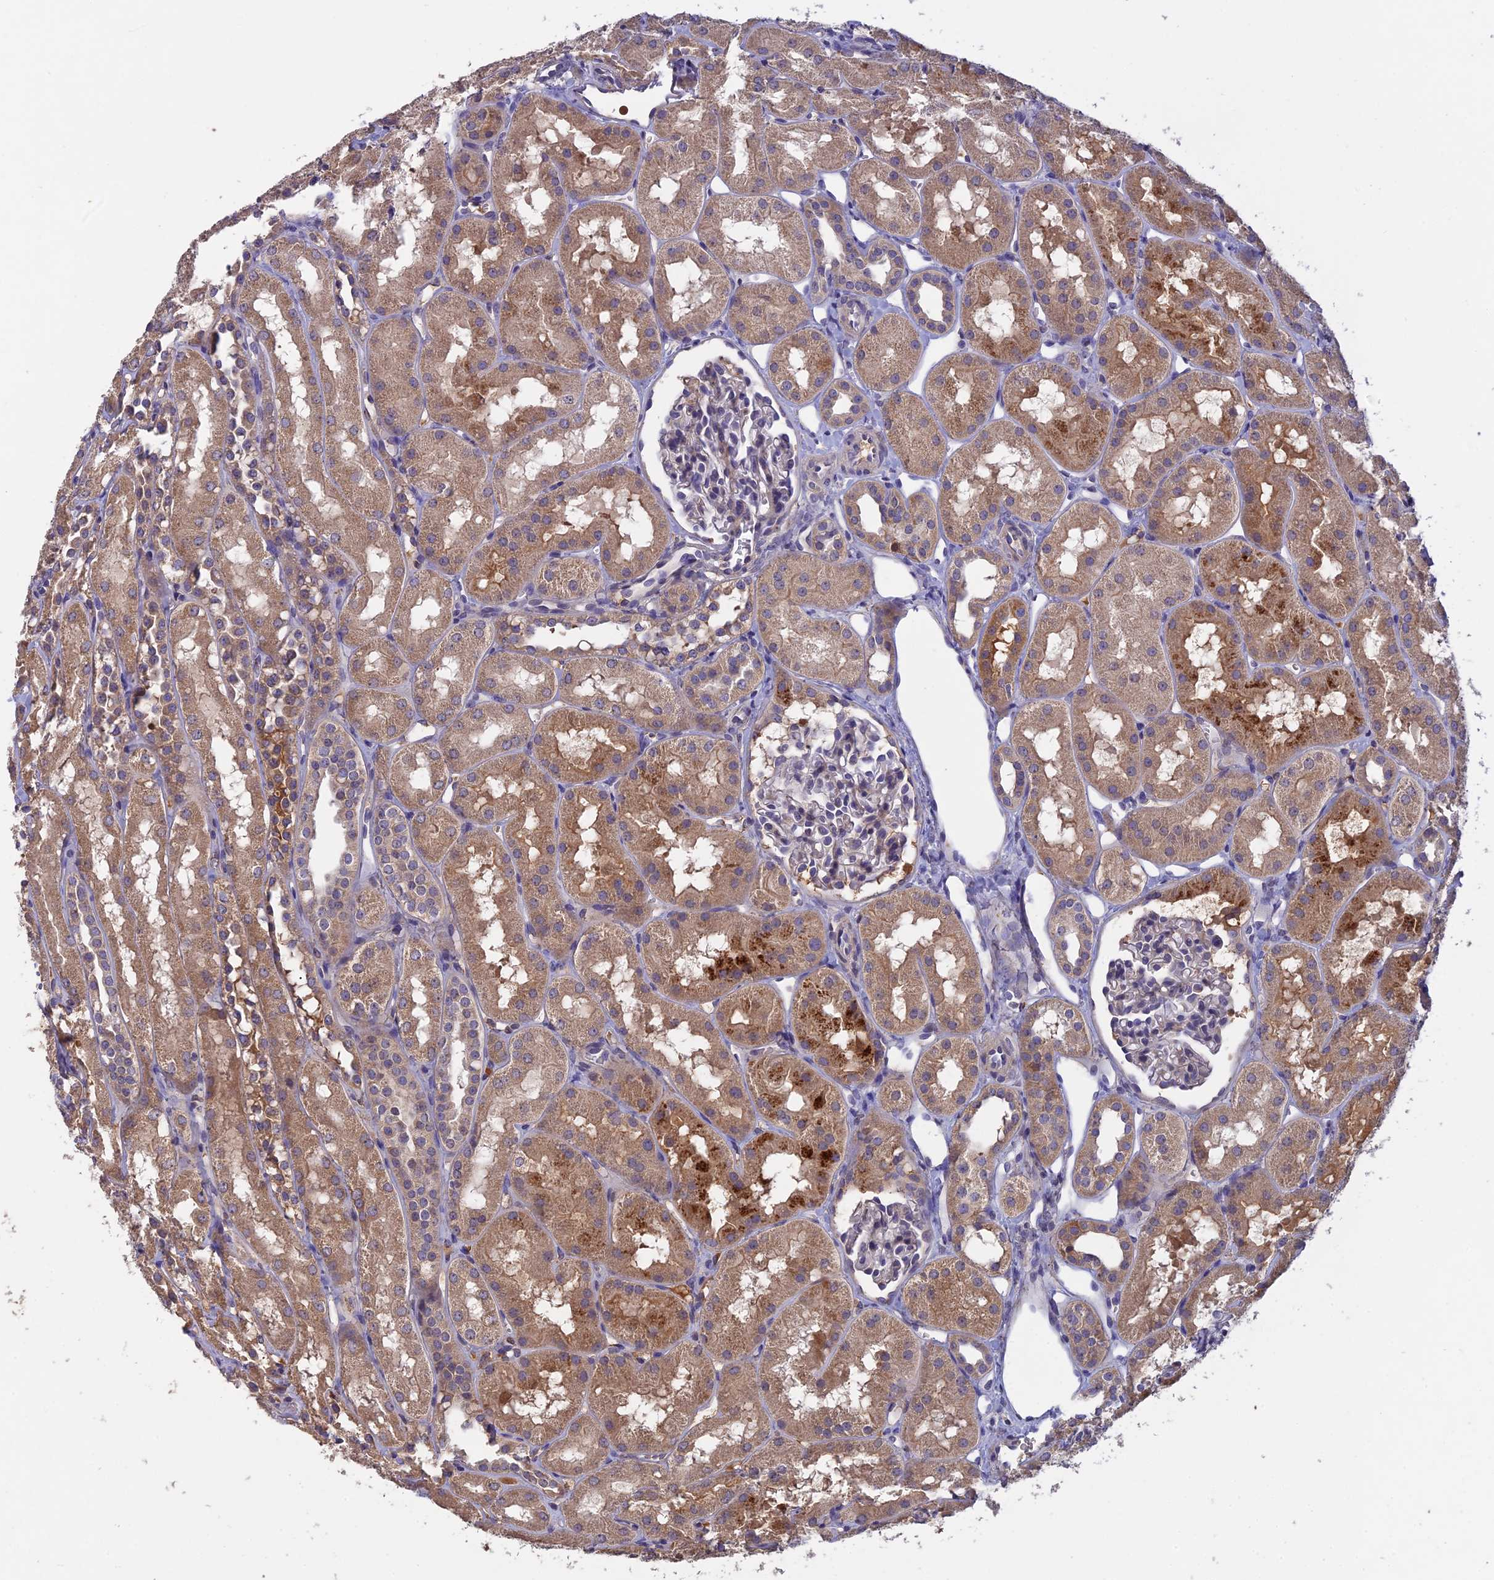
{"staining": {"intensity": "negative", "quantity": "none", "location": "none"}, "tissue": "kidney", "cell_type": "Cells in glomeruli", "image_type": "normal", "snomed": [{"axis": "morphology", "description": "Normal tissue, NOS"}, {"axis": "topography", "description": "Kidney"}, {"axis": "topography", "description": "Urinary bladder"}], "caption": "The micrograph exhibits no staining of cells in glomeruli in benign kidney. Nuclei are stained in blue.", "gene": "SLC39A13", "patient": {"sex": "male", "age": 16}}